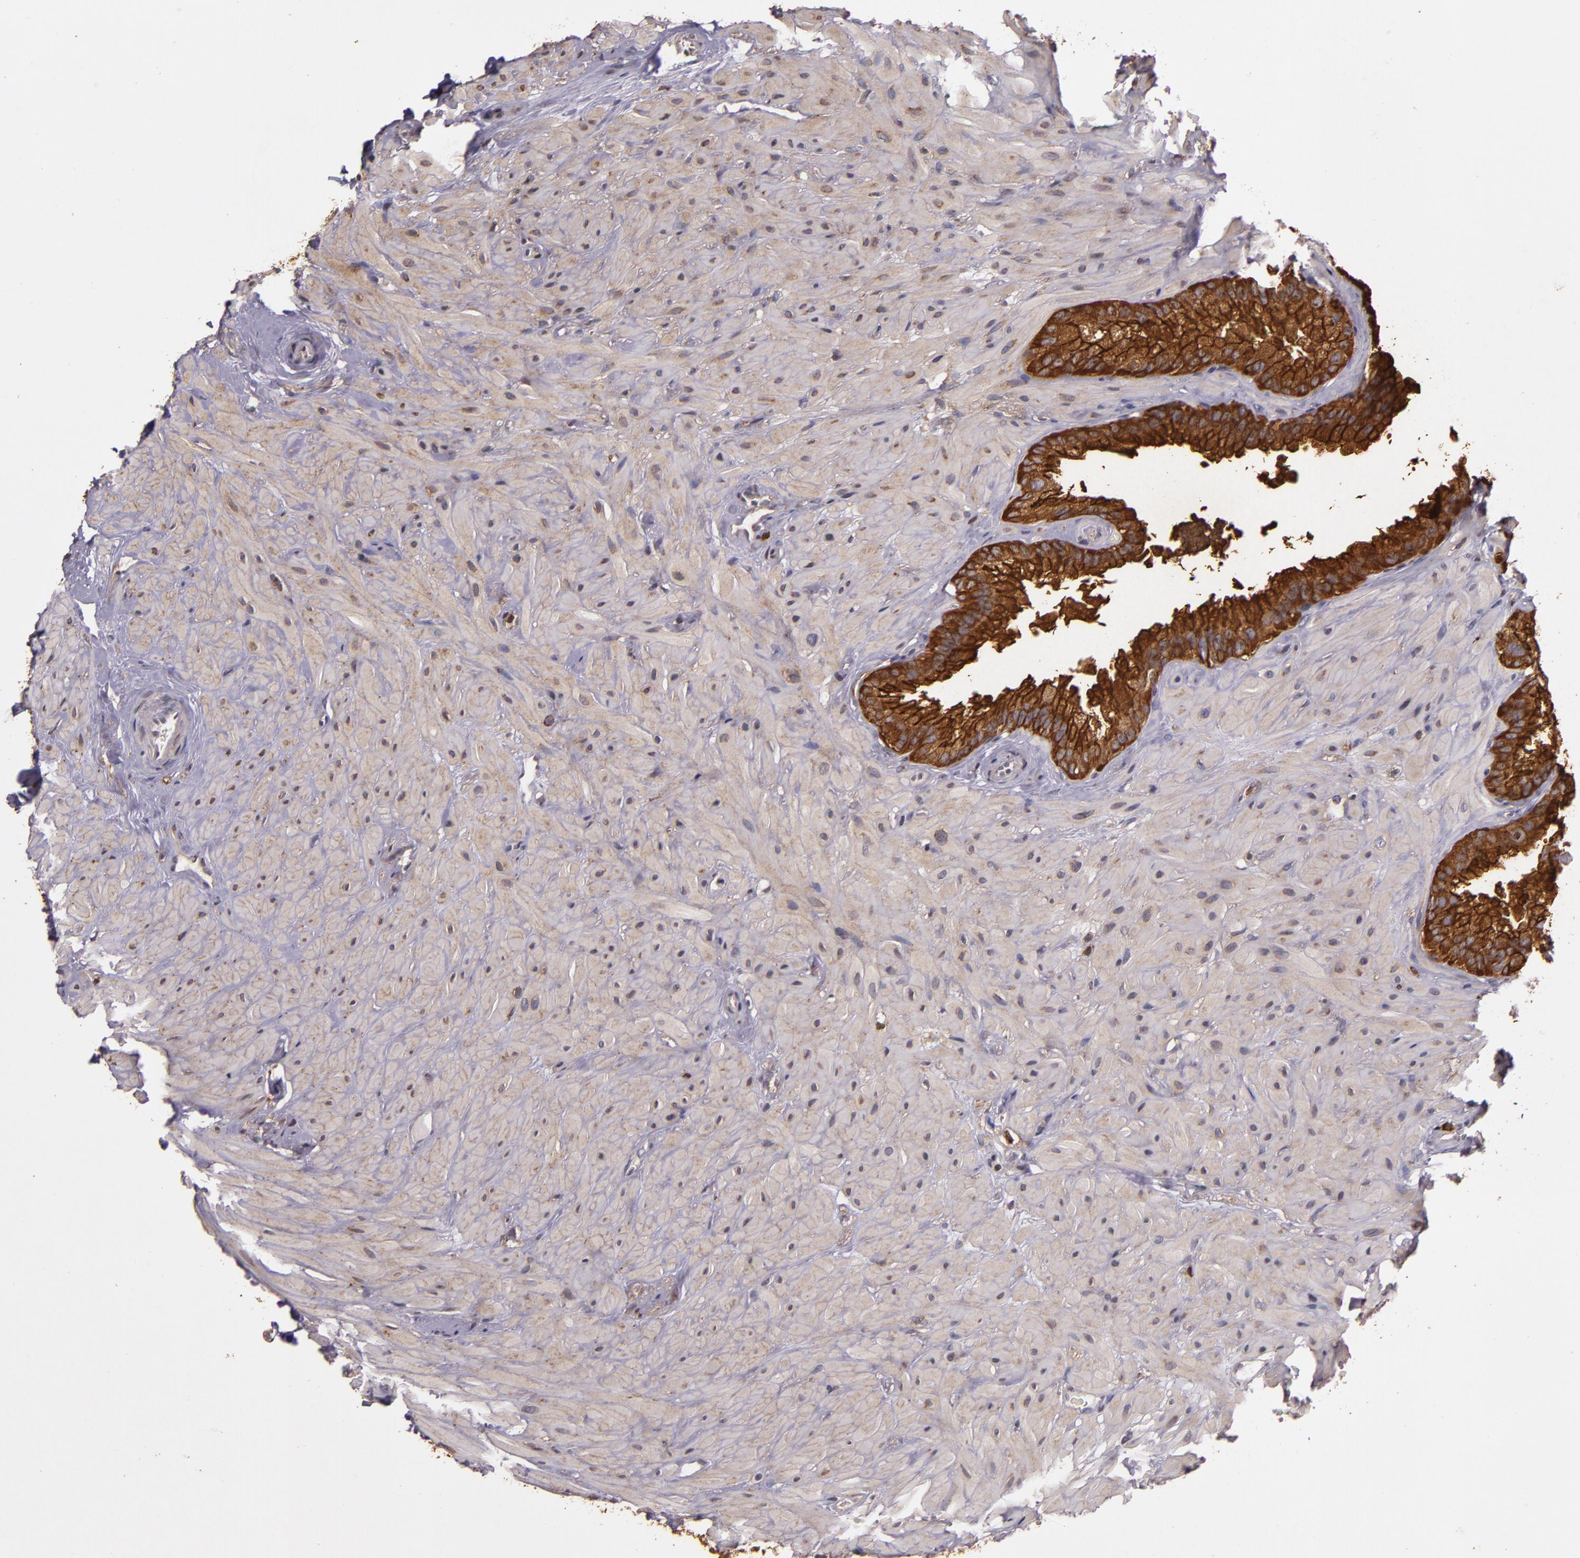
{"staining": {"intensity": "strong", "quantity": ">75%", "location": "cytoplasmic/membranous"}, "tissue": "seminal vesicle", "cell_type": "Glandular cells", "image_type": "normal", "snomed": [{"axis": "morphology", "description": "Normal tissue, NOS"}, {"axis": "topography", "description": "Prostate"}, {"axis": "topography", "description": "Seminal veicle"}], "caption": "Protein analysis of normal seminal vesicle demonstrates strong cytoplasmic/membranous staining in approximately >75% of glandular cells.", "gene": "SLC9A3R1", "patient": {"sex": "male", "age": 63}}